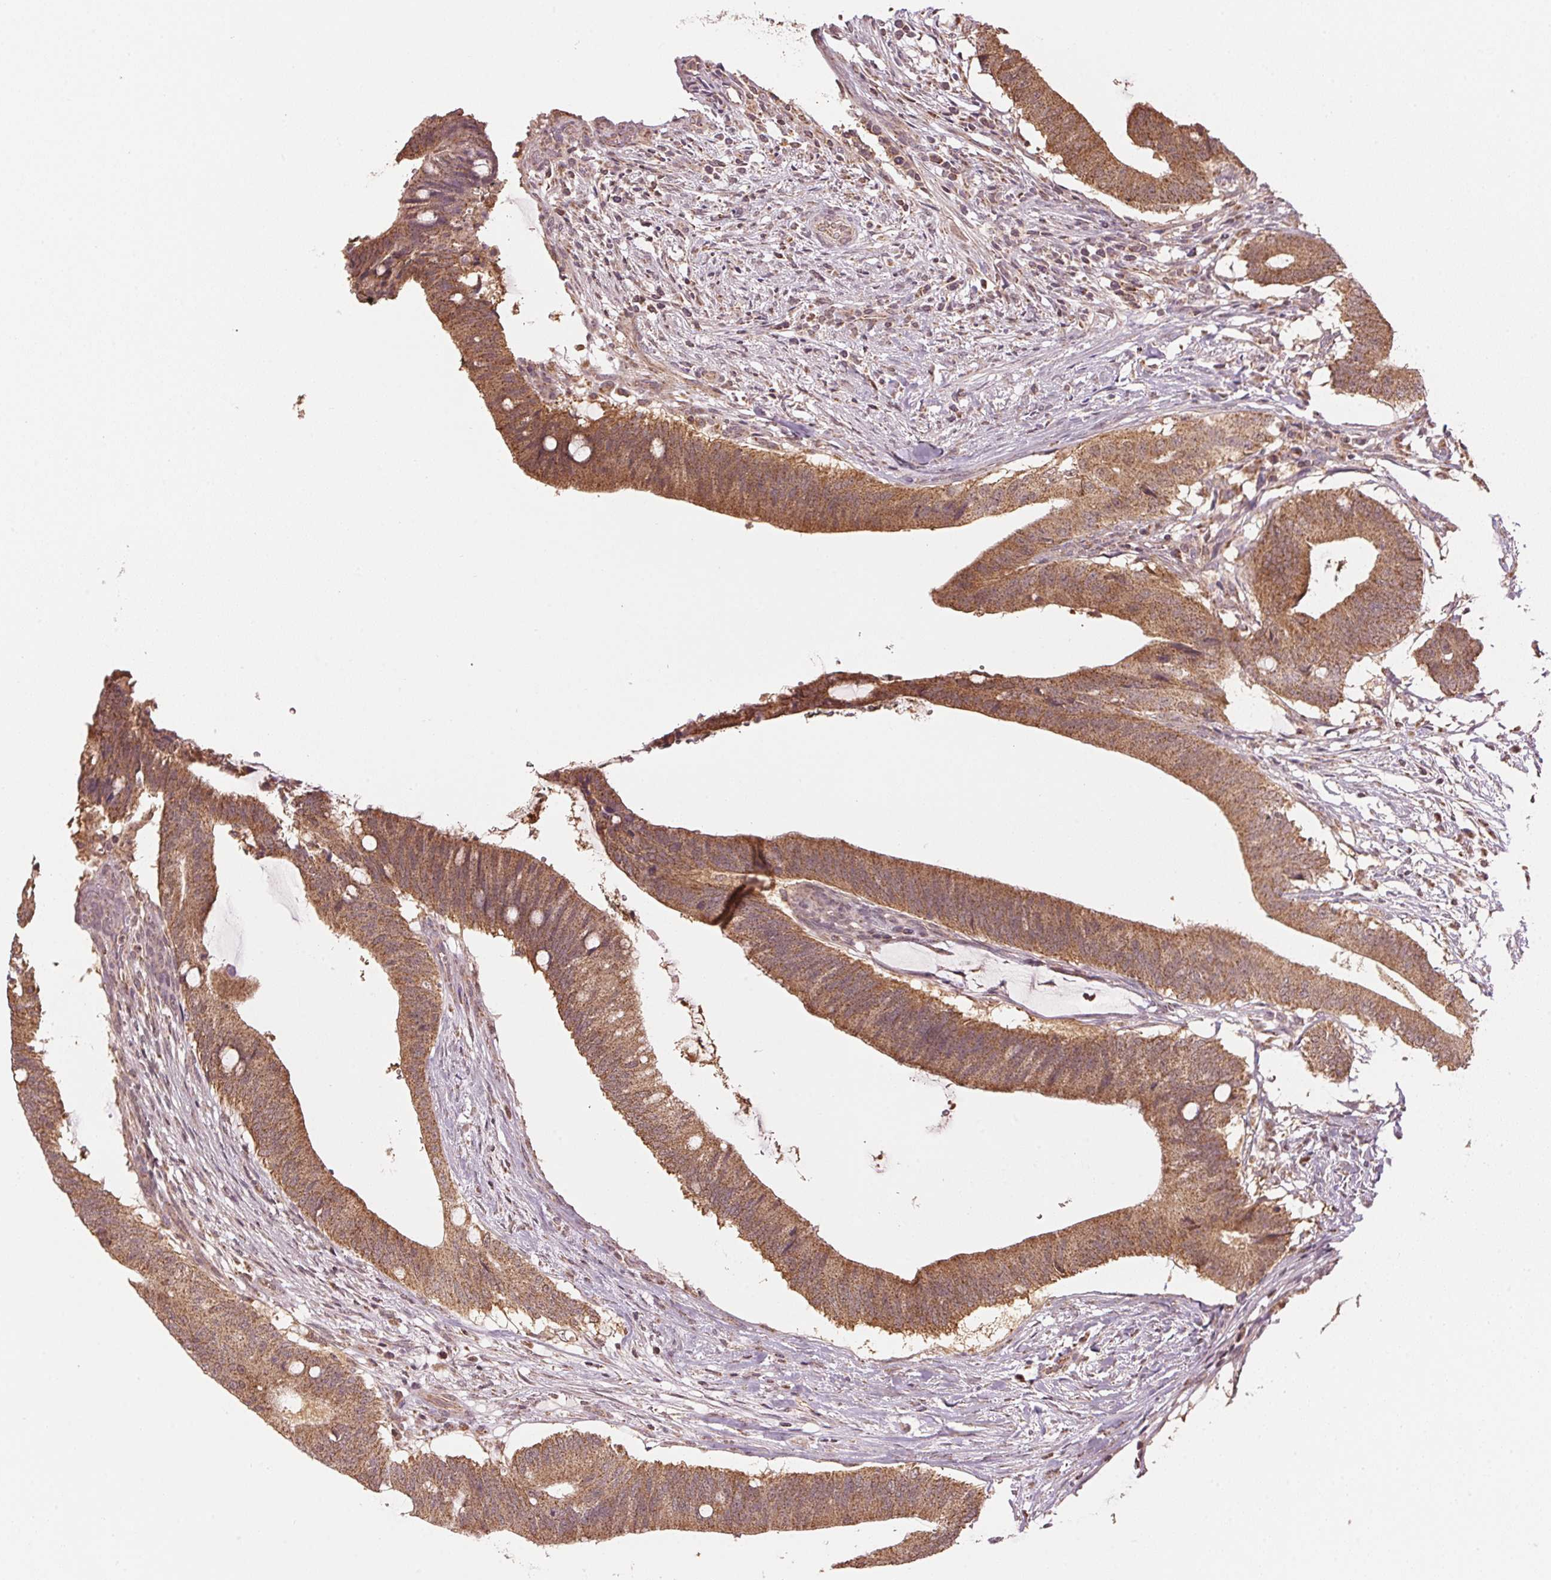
{"staining": {"intensity": "moderate", "quantity": ">75%", "location": "cytoplasmic/membranous"}, "tissue": "colorectal cancer", "cell_type": "Tumor cells", "image_type": "cancer", "snomed": [{"axis": "morphology", "description": "Adenocarcinoma, NOS"}, {"axis": "topography", "description": "Colon"}], "caption": "This is a micrograph of immunohistochemistry (IHC) staining of colorectal cancer, which shows moderate expression in the cytoplasmic/membranous of tumor cells.", "gene": "ARHGAP6", "patient": {"sex": "female", "age": 43}}